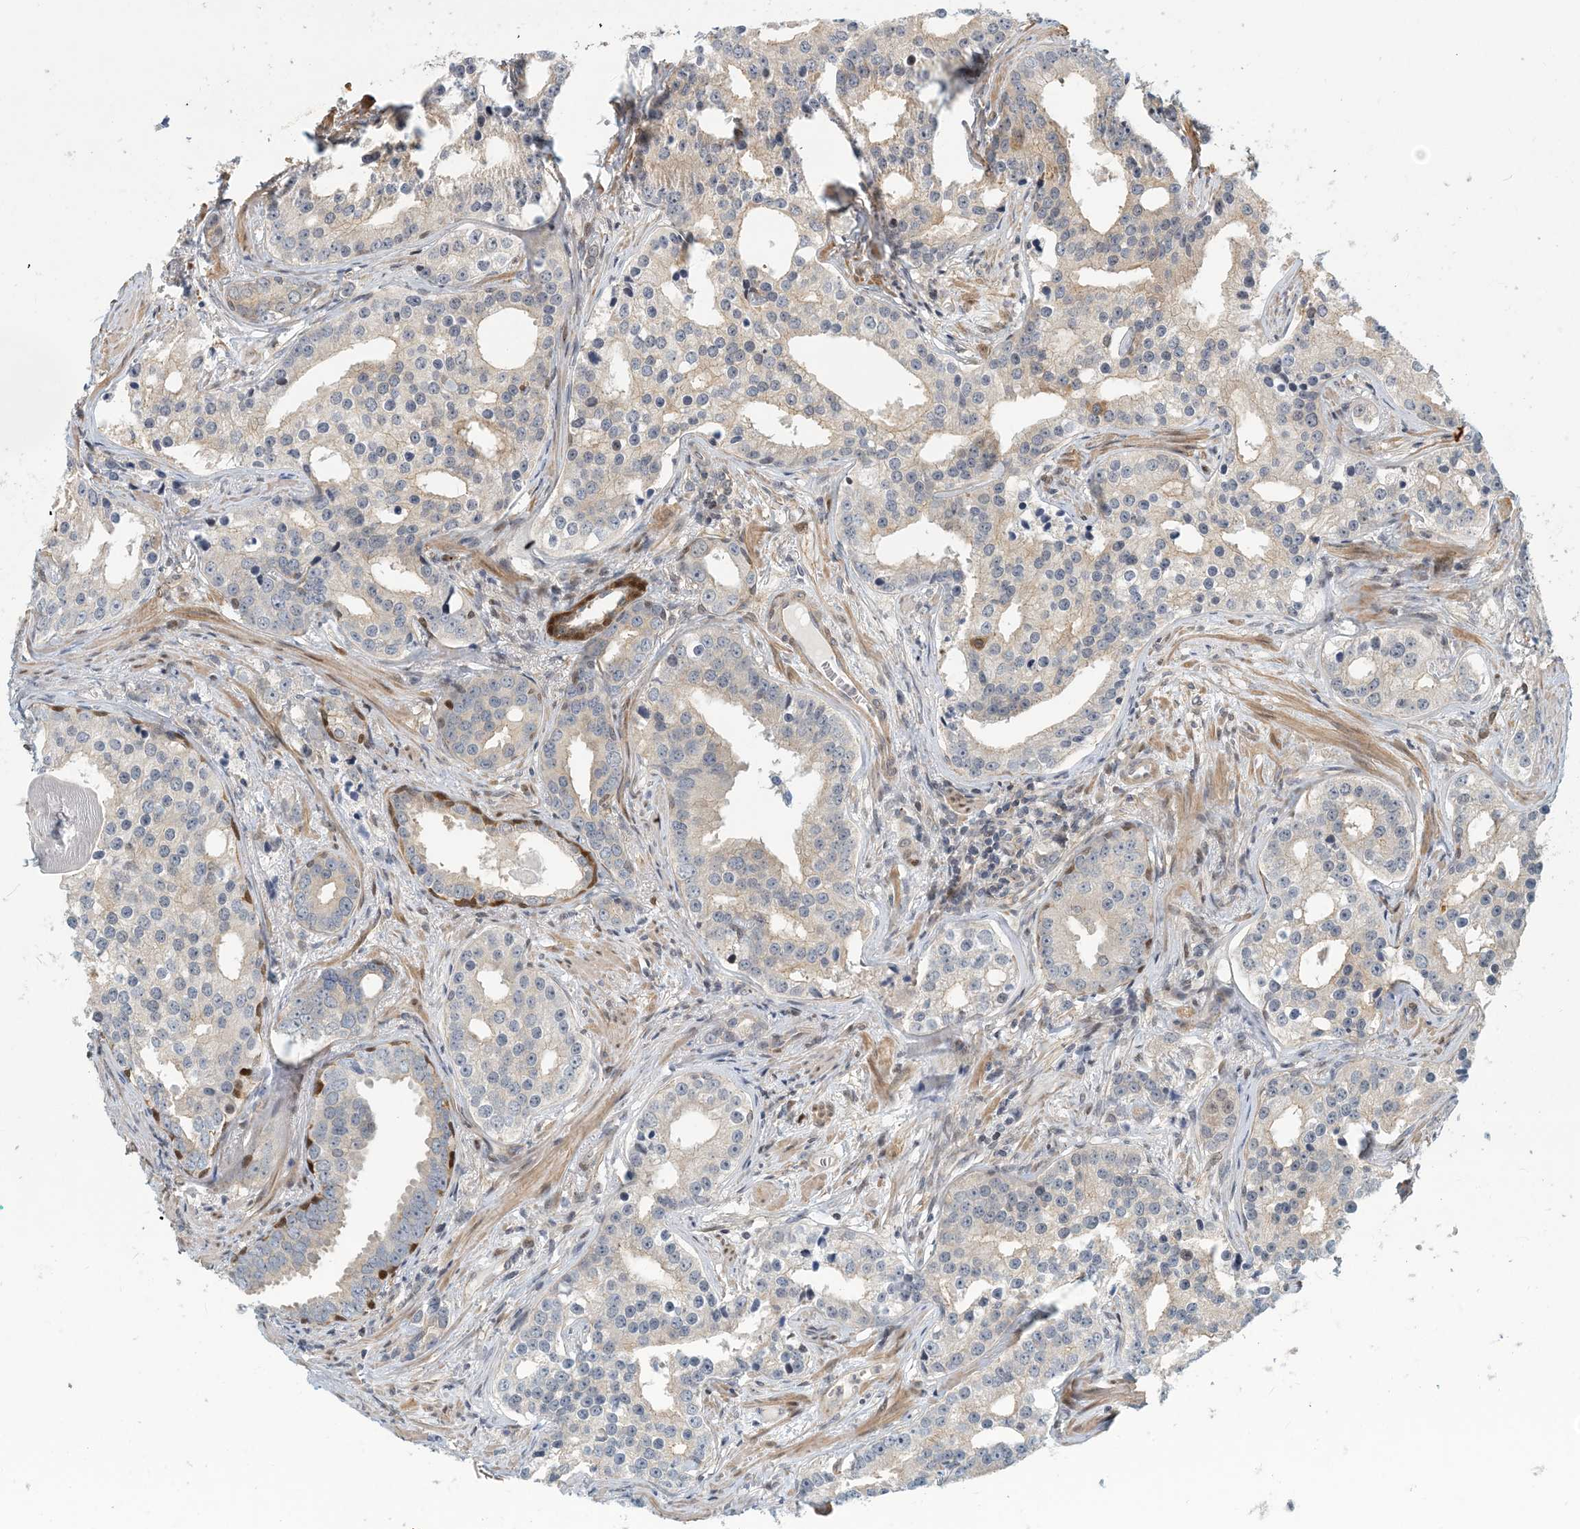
{"staining": {"intensity": "weak", "quantity": "<25%", "location": "cytoplasmic/membranous"}, "tissue": "prostate cancer", "cell_type": "Tumor cells", "image_type": "cancer", "snomed": [{"axis": "morphology", "description": "Adenocarcinoma, High grade"}, {"axis": "topography", "description": "Prostate"}], "caption": "Tumor cells are negative for brown protein staining in prostate cancer.", "gene": "MAPKBP1", "patient": {"sex": "male", "age": 62}}